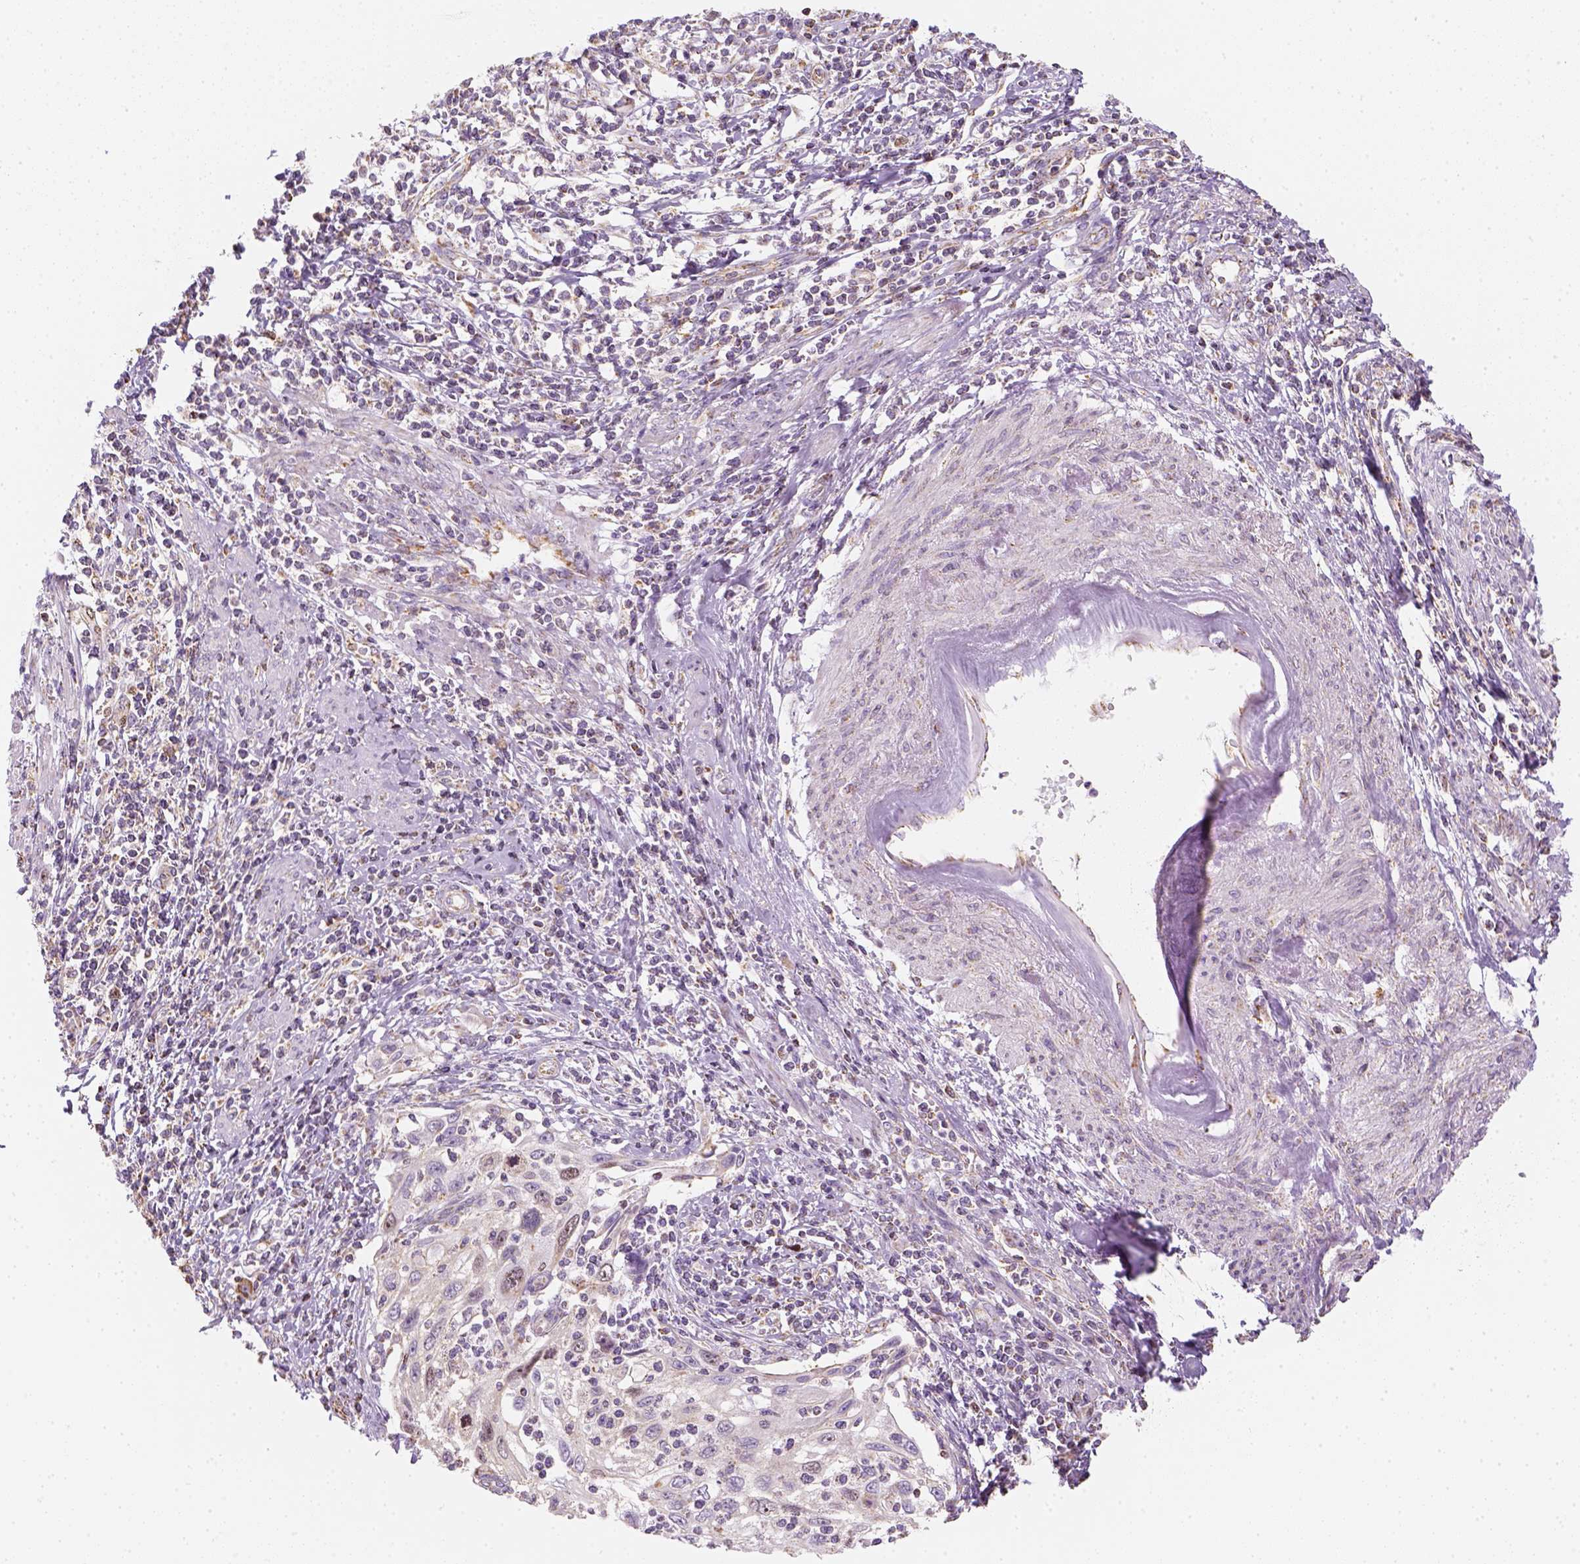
{"staining": {"intensity": "weak", "quantity": "<25%", "location": "nuclear"}, "tissue": "cervical cancer", "cell_type": "Tumor cells", "image_type": "cancer", "snomed": [{"axis": "morphology", "description": "Squamous cell carcinoma, NOS"}, {"axis": "topography", "description": "Cervix"}], "caption": "A photomicrograph of cervical cancer stained for a protein reveals no brown staining in tumor cells. The staining was performed using DAB to visualize the protein expression in brown, while the nuclei were stained in blue with hematoxylin (Magnification: 20x).", "gene": "LCA5", "patient": {"sex": "female", "age": 70}}